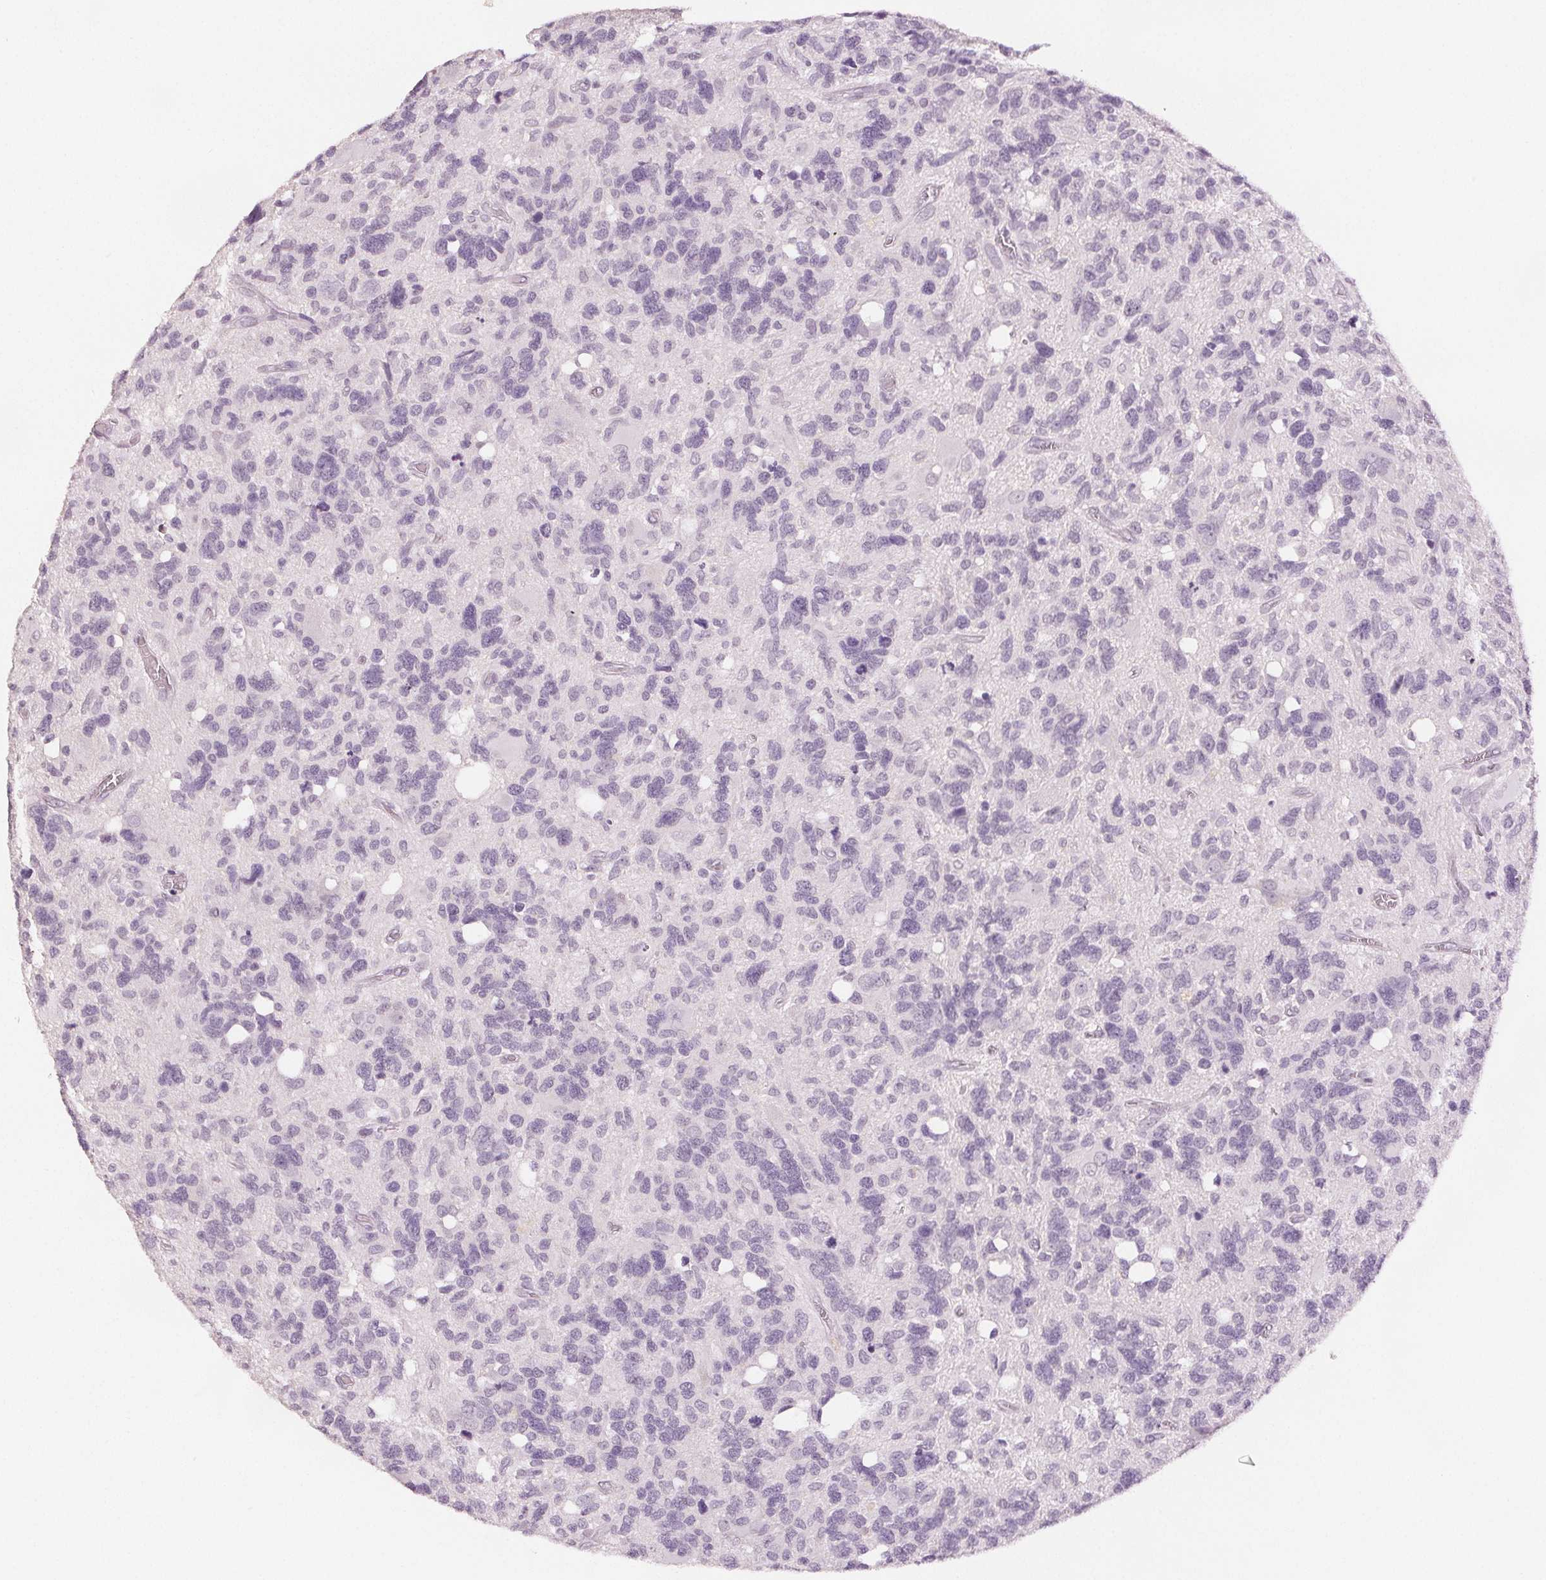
{"staining": {"intensity": "negative", "quantity": "none", "location": "none"}, "tissue": "glioma", "cell_type": "Tumor cells", "image_type": "cancer", "snomed": [{"axis": "morphology", "description": "Glioma, malignant, High grade"}, {"axis": "topography", "description": "Brain"}], "caption": "IHC photomicrograph of neoplastic tissue: human glioma stained with DAB exhibits no significant protein positivity in tumor cells.", "gene": "SCGN", "patient": {"sex": "male", "age": 49}}